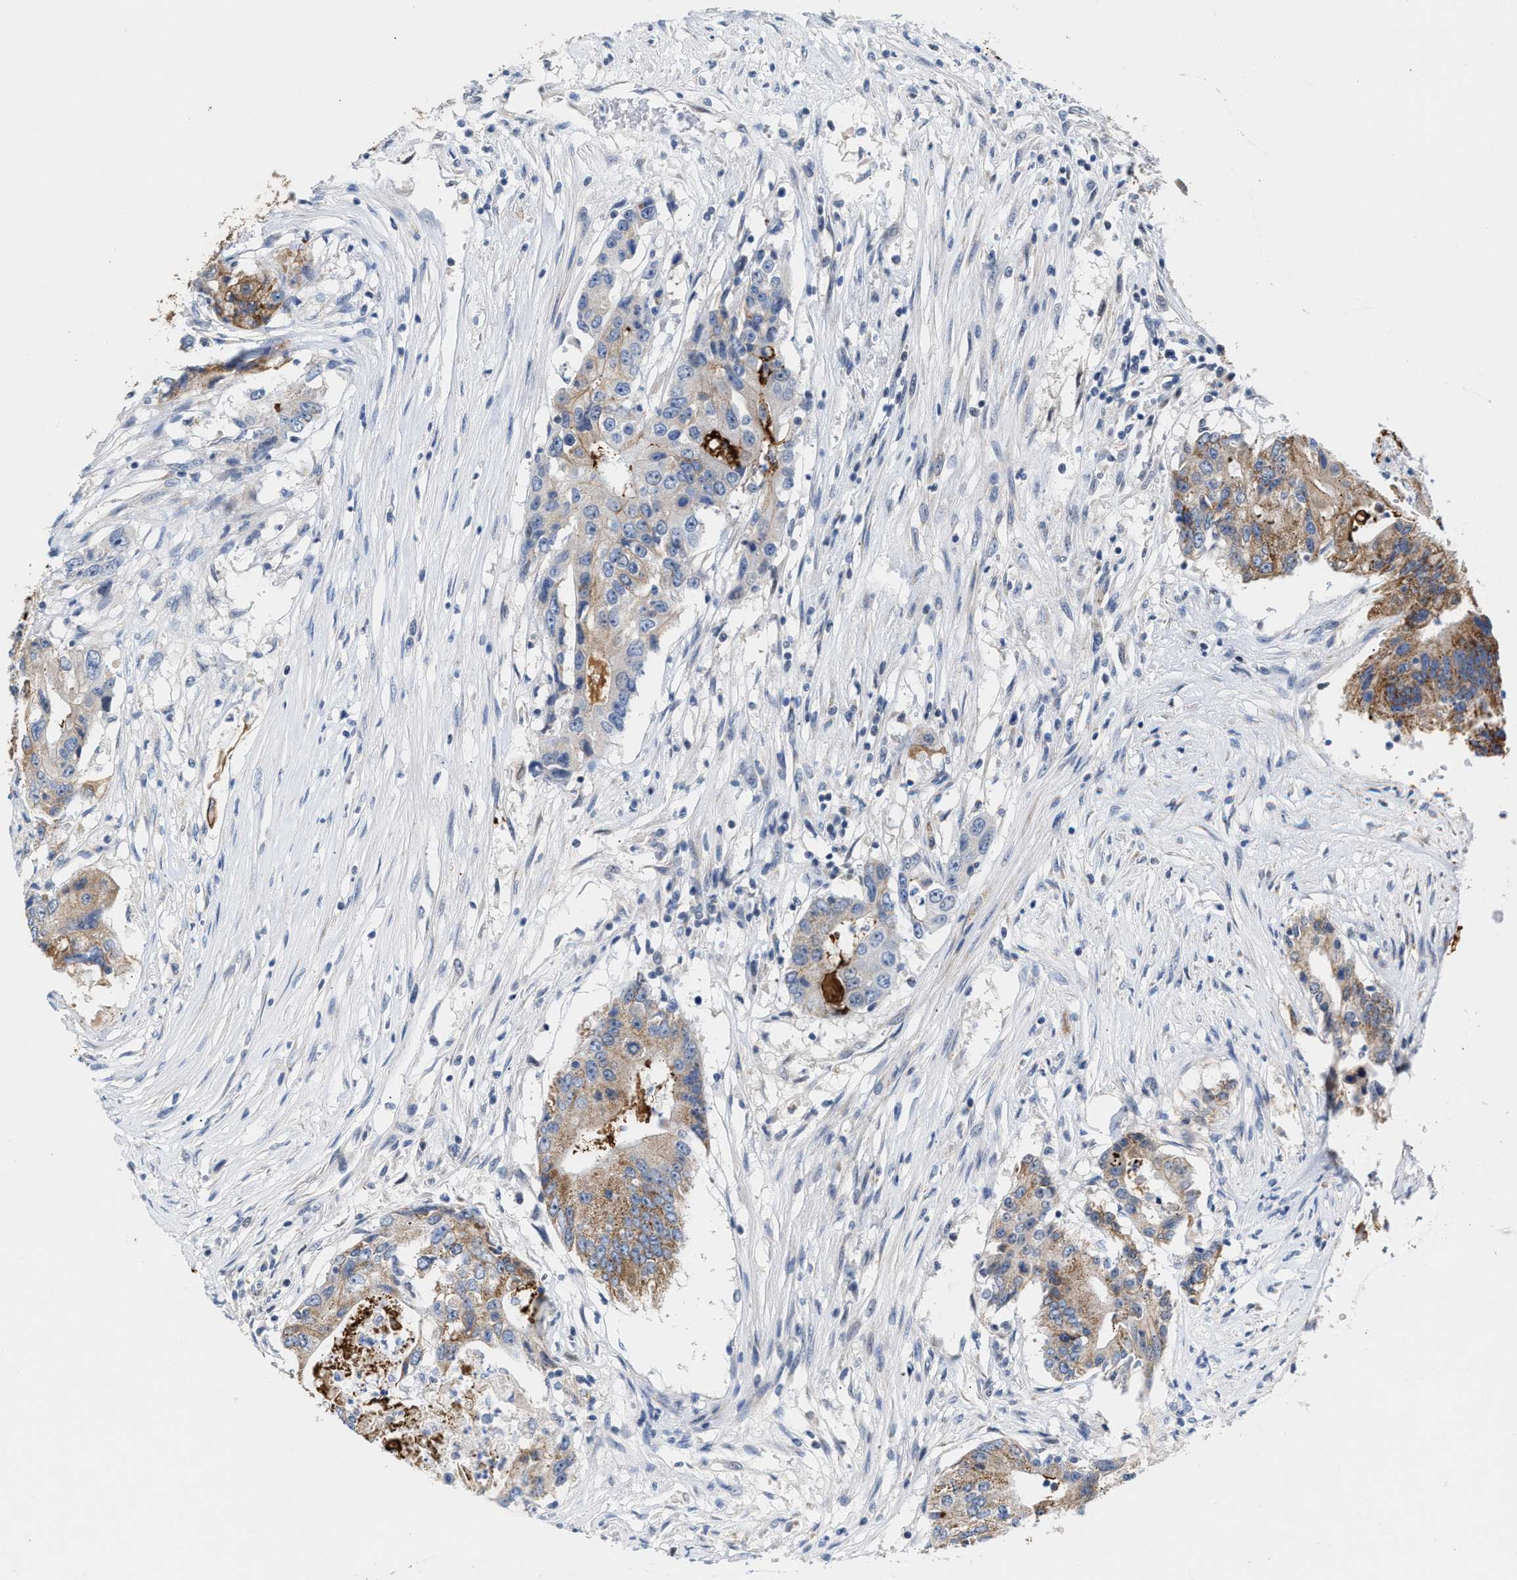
{"staining": {"intensity": "moderate", "quantity": ">75%", "location": "cytoplasmic/membranous"}, "tissue": "colorectal cancer", "cell_type": "Tumor cells", "image_type": "cancer", "snomed": [{"axis": "morphology", "description": "Adenocarcinoma, NOS"}, {"axis": "topography", "description": "Colon"}], "caption": "High-power microscopy captured an immunohistochemistry photomicrograph of colorectal cancer, revealing moderate cytoplasmic/membranous expression in approximately >75% of tumor cells. (Brightfield microscopy of DAB IHC at high magnification).", "gene": "JAG1", "patient": {"sex": "female", "age": 77}}